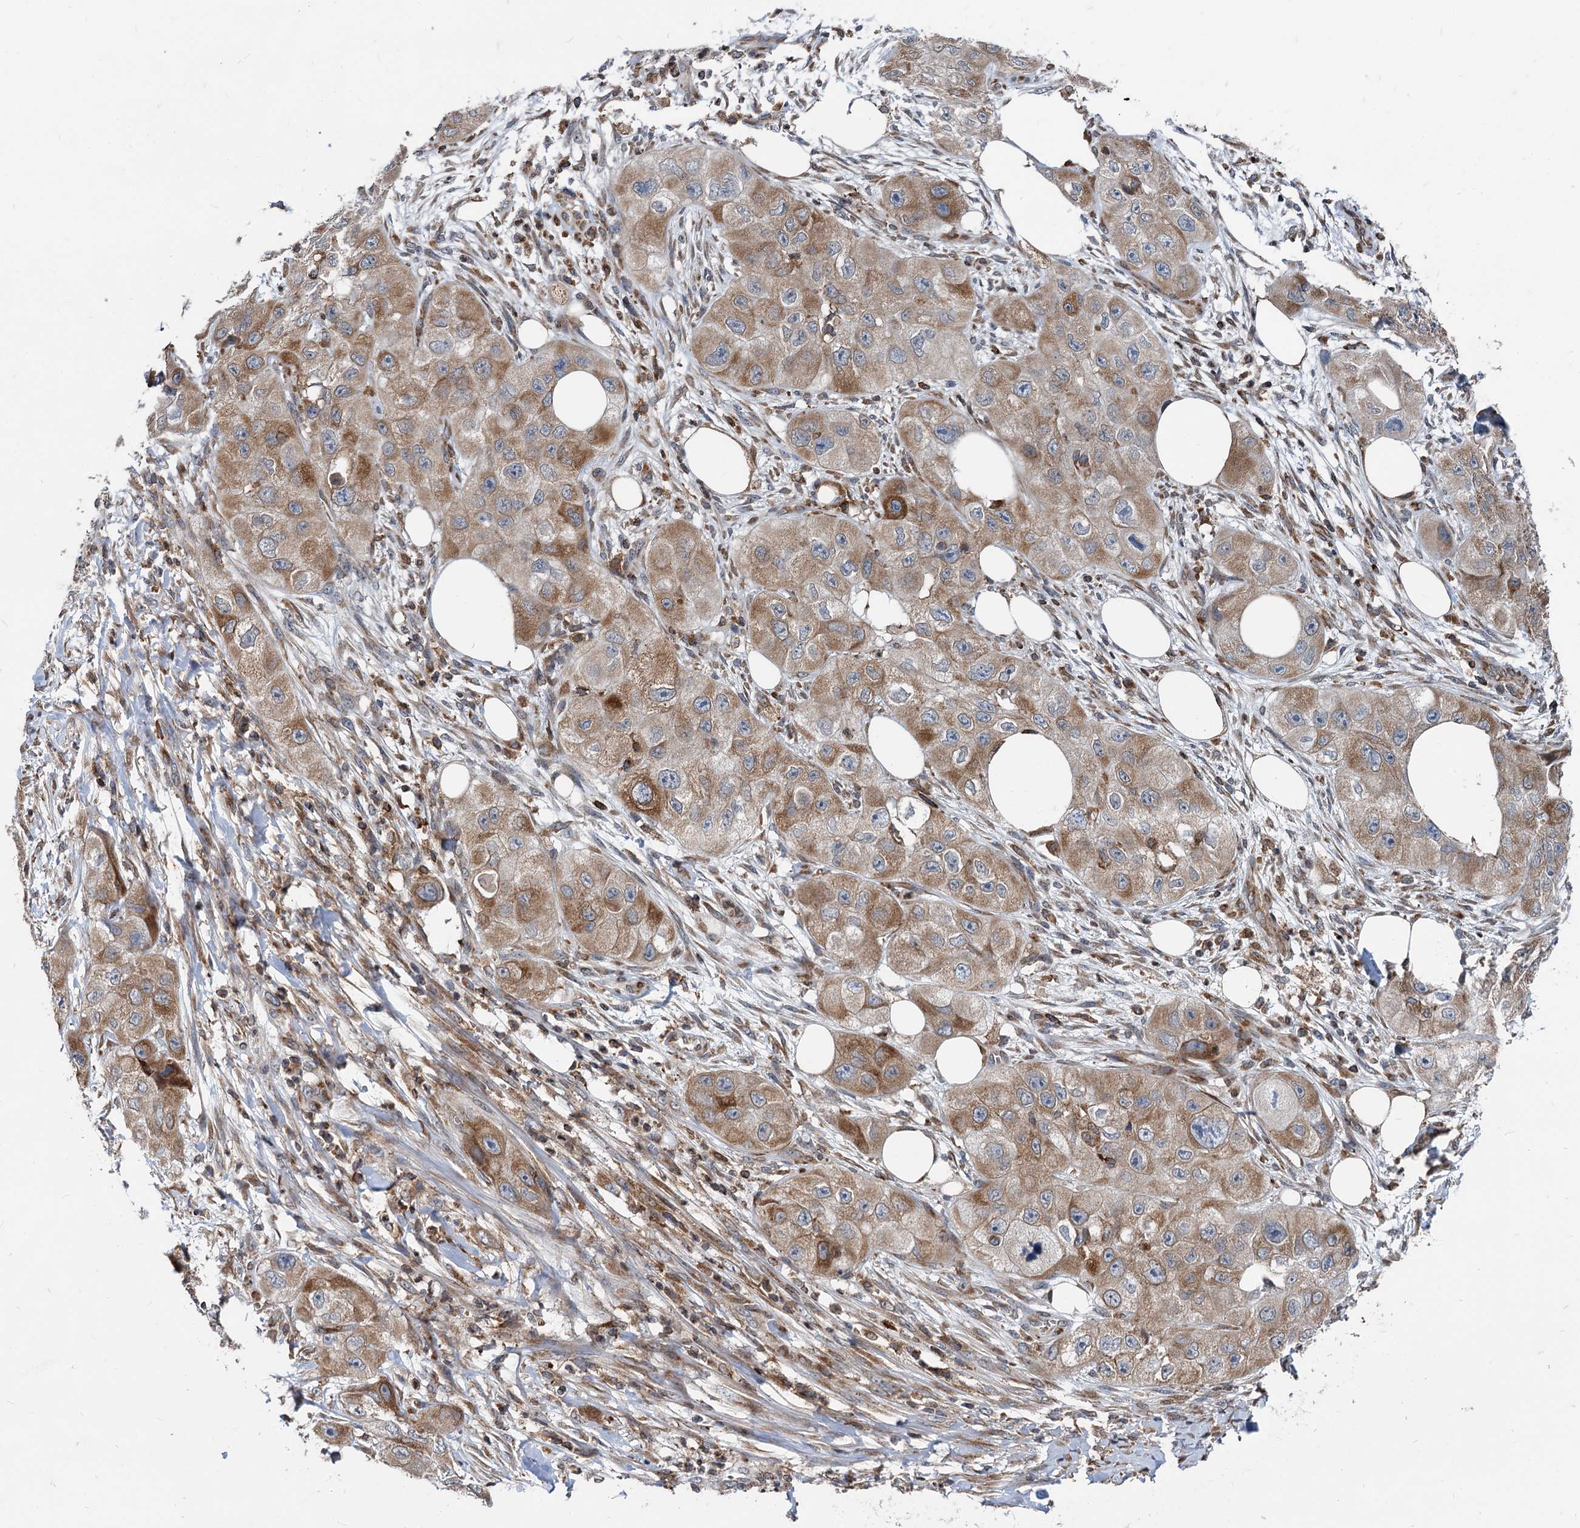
{"staining": {"intensity": "strong", "quantity": "25%-75%", "location": "cytoplasmic/membranous"}, "tissue": "skin cancer", "cell_type": "Tumor cells", "image_type": "cancer", "snomed": [{"axis": "morphology", "description": "Squamous cell carcinoma, NOS"}, {"axis": "topography", "description": "Skin"}, {"axis": "topography", "description": "Subcutis"}], "caption": "Immunohistochemistry image of squamous cell carcinoma (skin) stained for a protein (brown), which reveals high levels of strong cytoplasmic/membranous expression in approximately 25%-75% of tumor cells.", "gene": "STIM1", "patient": {"sex": "male", "age": 73}}